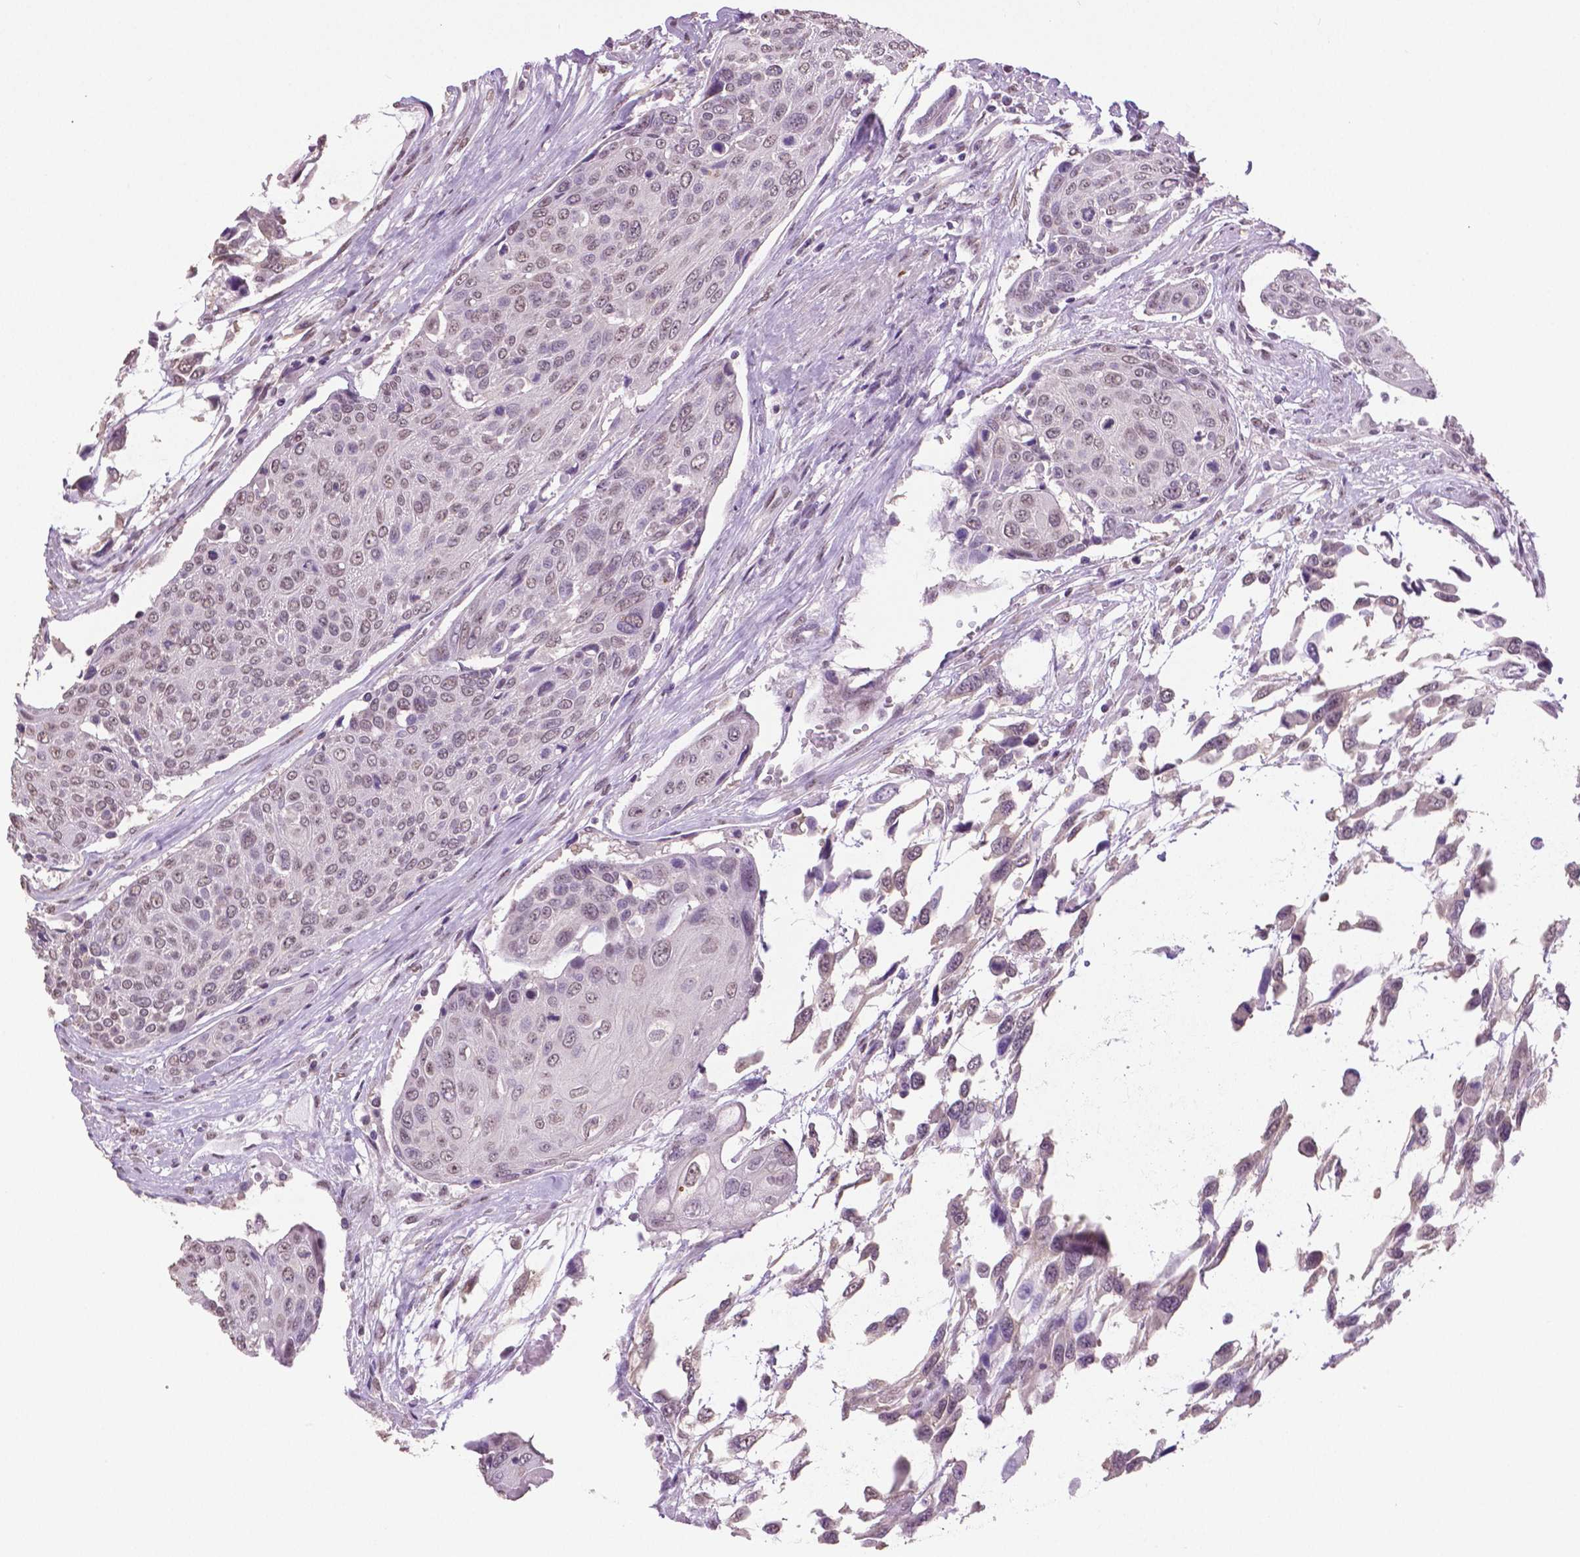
{"staining": {"intensity": "weak", "quantity": "<25%", "location": "nuclear"}, "tissue": "urothelial cancer", "cell_type": "Tumor cells", "image_type": "cancer", "snomed": [{"axis": "morphology", "description": "Urothelial carcinoma, High grade"}, {"axis": "topography", "description": "Urinary bladder"}], "caption": "Tumor cells are negative for protein expression in human urothelial cancer.", "gene": "IGF2BP1", "patient": {"sex": "female", "age": 70}}